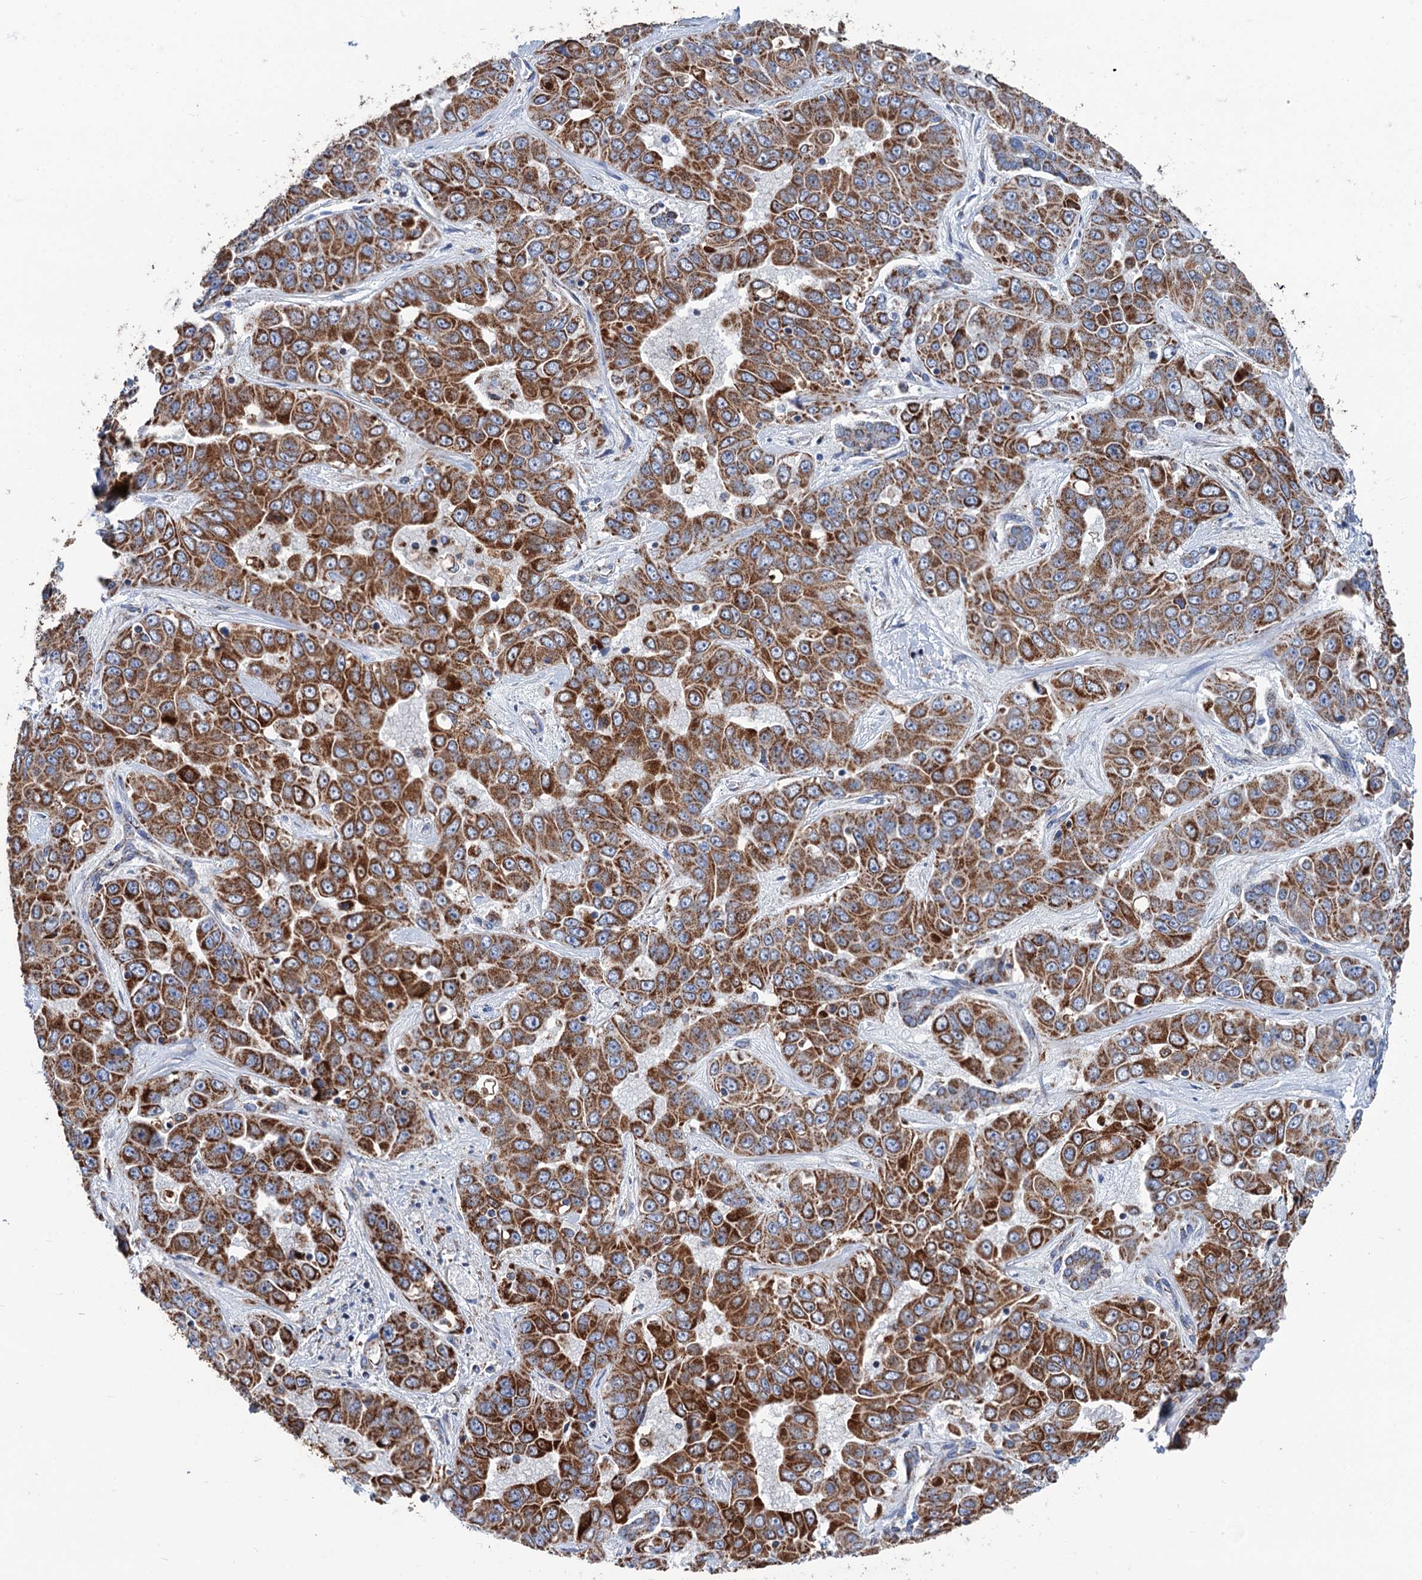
{"staining": {"intensity": "strong", "quantity": ">75%", "location": "cytoplasmic/membranous"}, "tissue": "liver cancer", "cell_type": "Tumor cells", "image_type": "cancer", "snomed": [{"axis": "morphology", "description": "Cholangiocarcinoma"}, {"axis": "topography", "description": "Liver"}], "caption": "Immunohistochemistry histopathology image of neoplastic tissue: human cholangiocarcinoma (liver) stained using immunohistochemistry displays high levels of strong protein expression localized specifically in the cytoplasmic/membranous of tumor cells, appearing as a cytoplasmic/membranous brown color.", "gene": "IVD", "patient": {"sex": "female", "age": 52}}